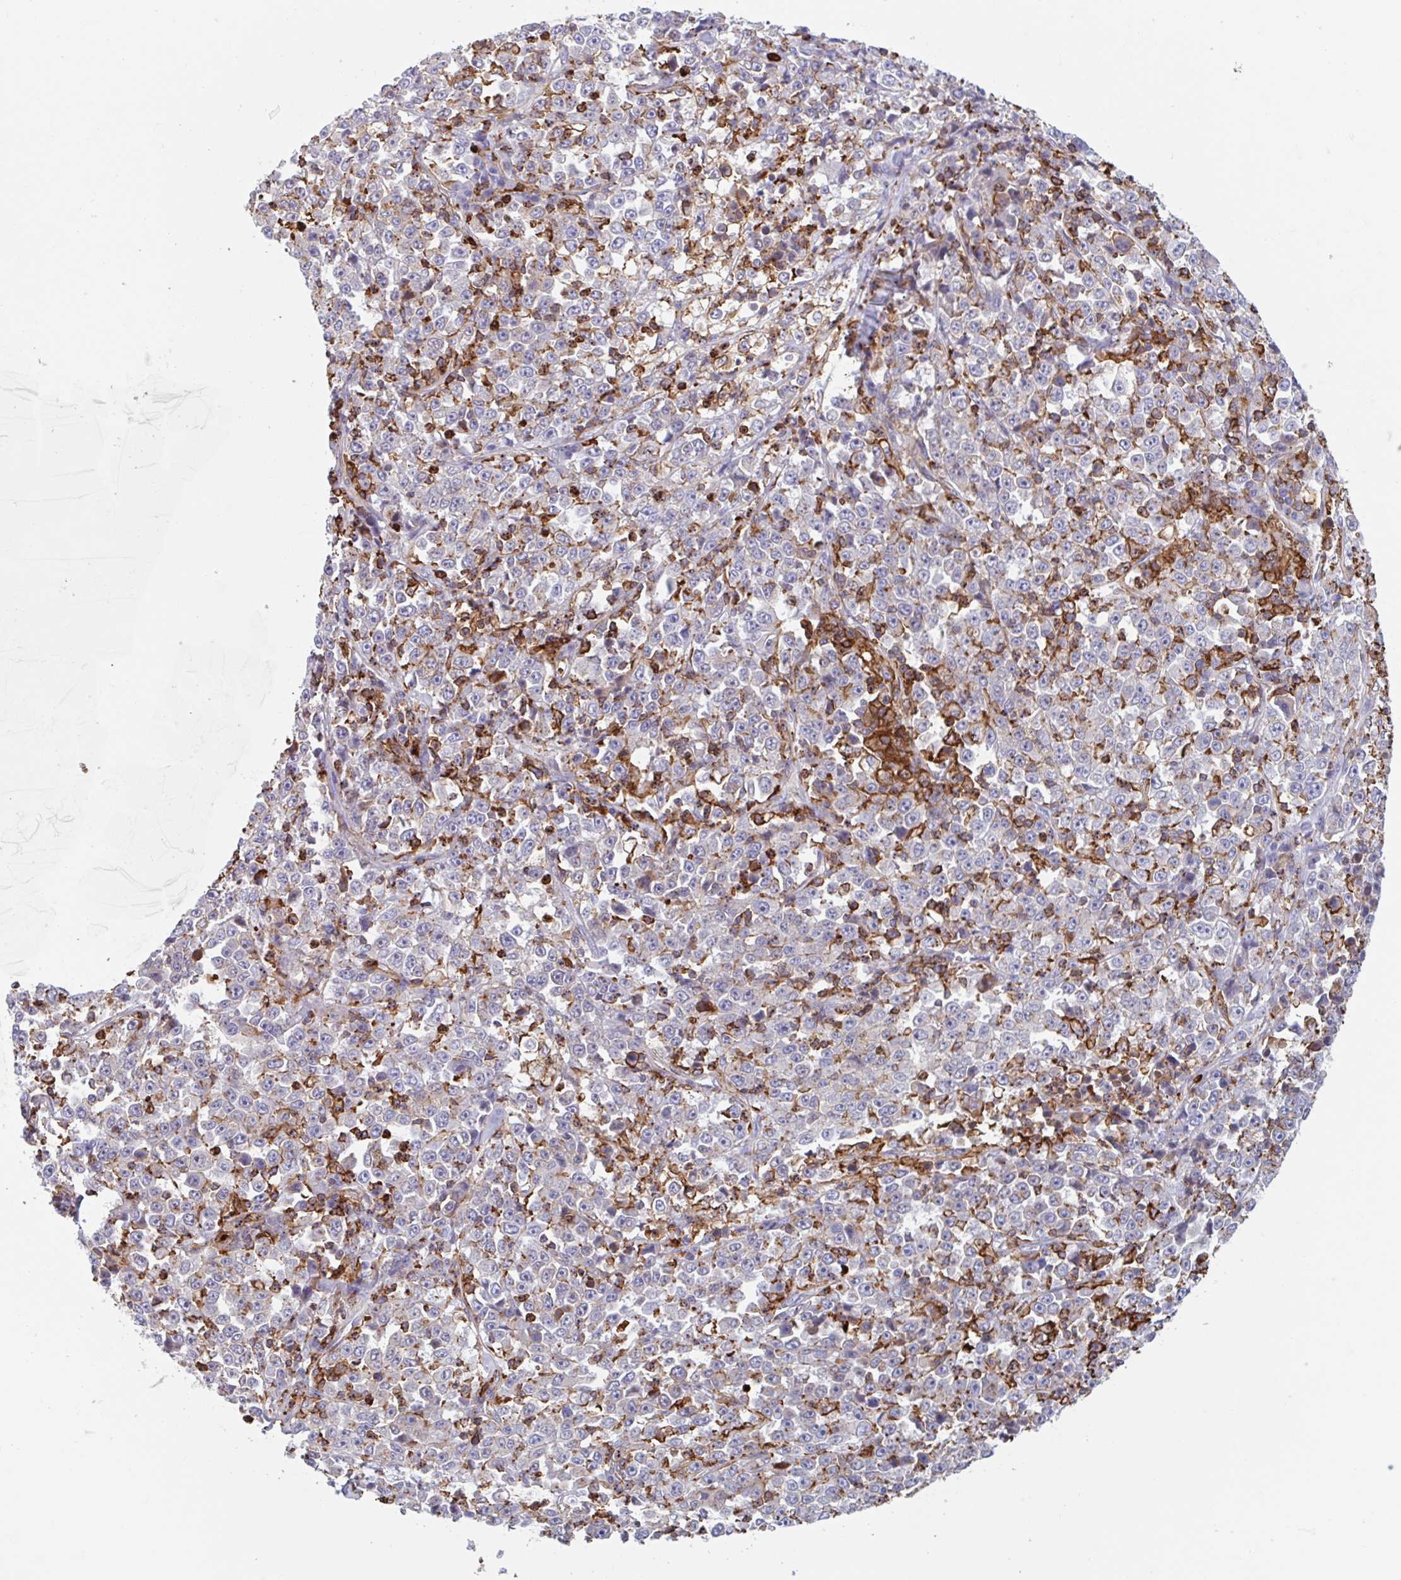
{"staining": {"intensity": "negative", "quantity": "none", "location": "none"}, "tissue": "stomach cancer", "cell_type": "Tumor cells", "image_type": "cancer", "snomed": [{"axis": "morphology", "description": "Normal tissue, NOS"}, {"axis": "morphology", "description": "Adenocarcinoma, NOS"}, {"axis": "topography", "description": "Stomach, upper"}, {"axis": "topography", "description": "Stomach"}], "caption": "Immunohistochemical staining of adenocarcinoma (stomach) exhibits no significant staining in tumor cells.", "gene": "EFHD1", "patient": {"sex": "male", "age": 59}}